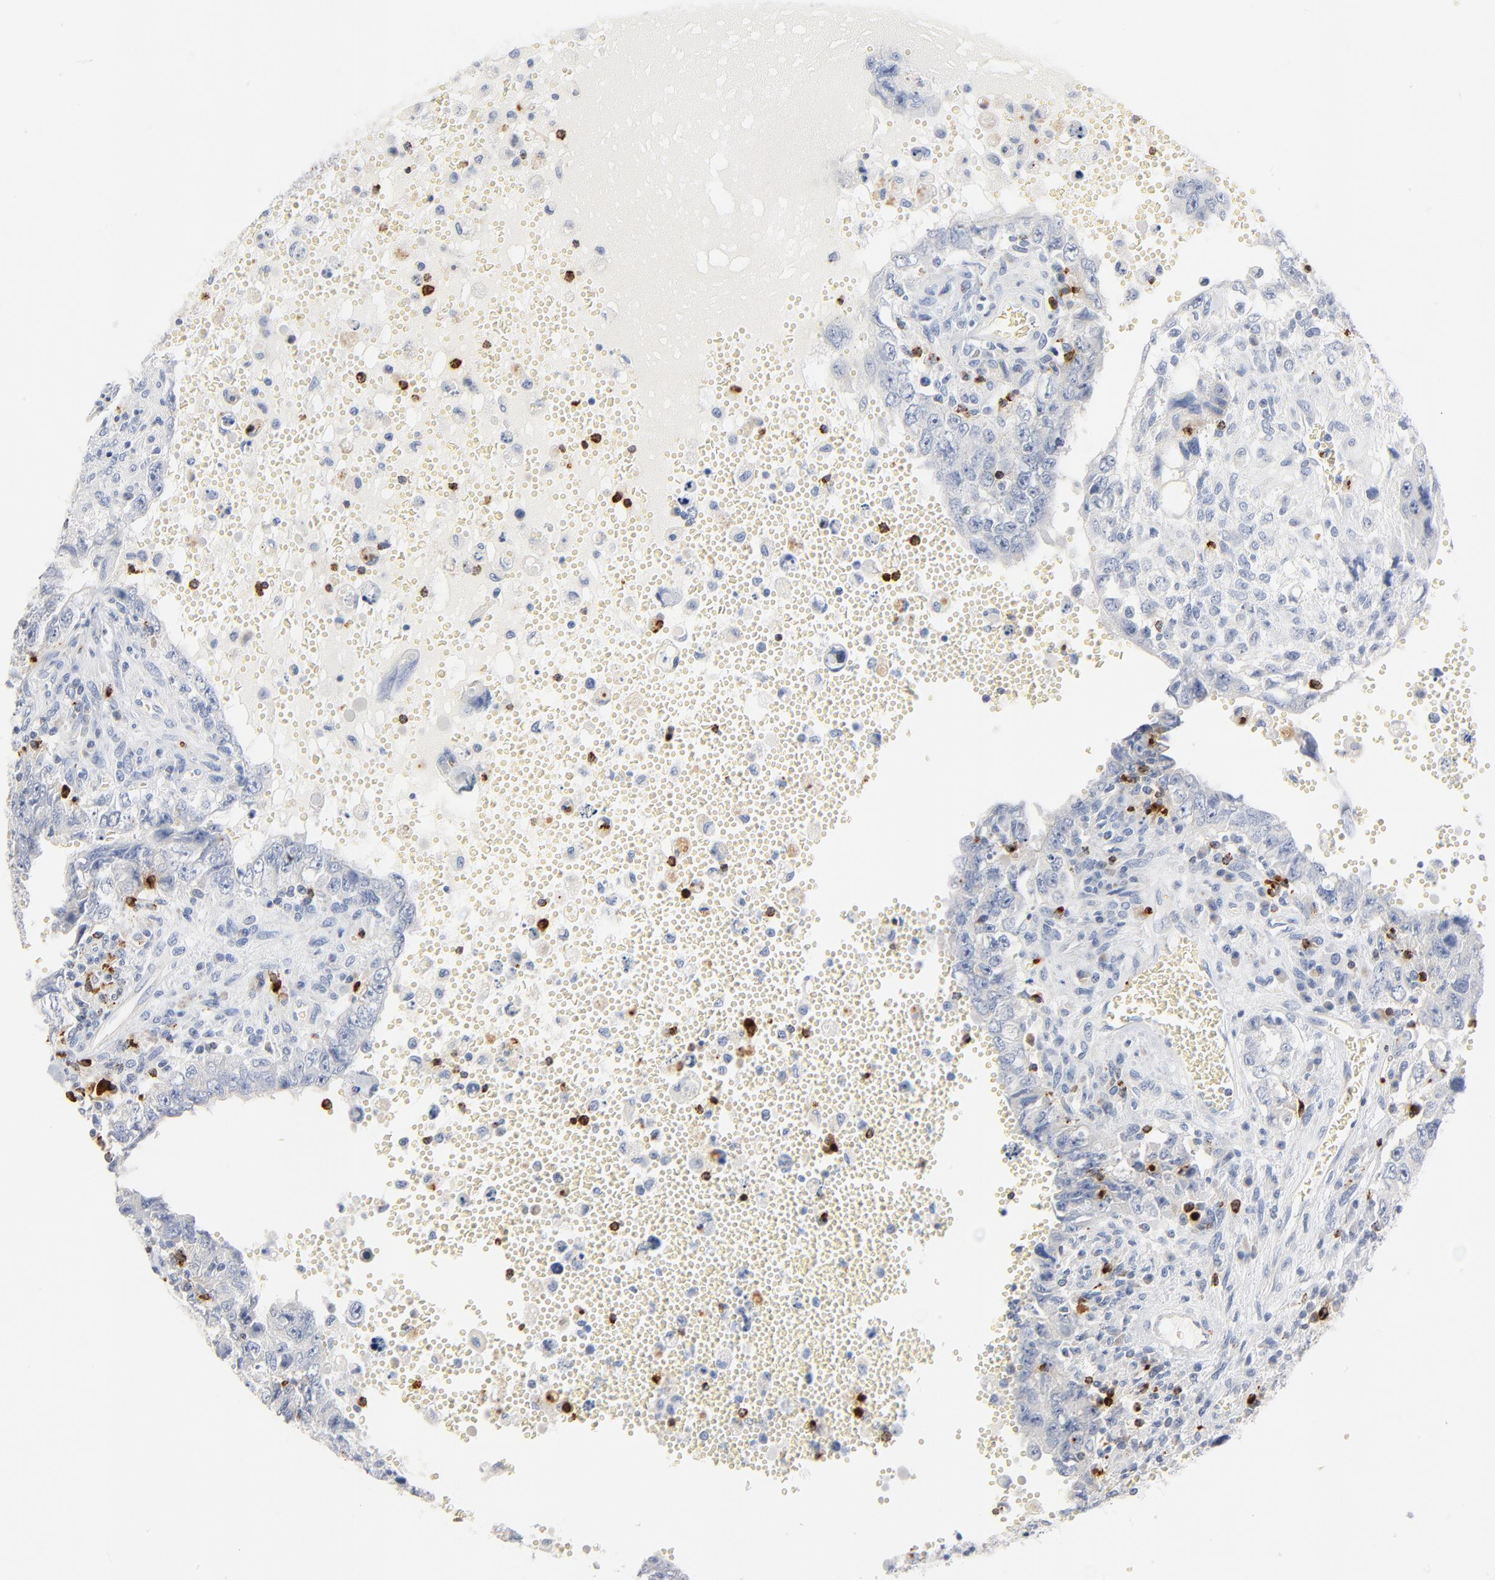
{"staining": {"intensity": "negative", "quantity": "none", "location": "none"}, "tissue": "testis cancer", "cell_type": "Tumor cells", "image_type": "cancer", "snomed": [{"axis": "morphology", "description": "Carcinoma, Embryonal, NOS"}, {"axis": "topography", "description": "Testis"}], "caption": "Embryonal carcinoma (testis) stained for a protein using IHC displays no positivity tumor cells.", "gene": "GZMB", "patient": {"sex": "male", "age": 26}}